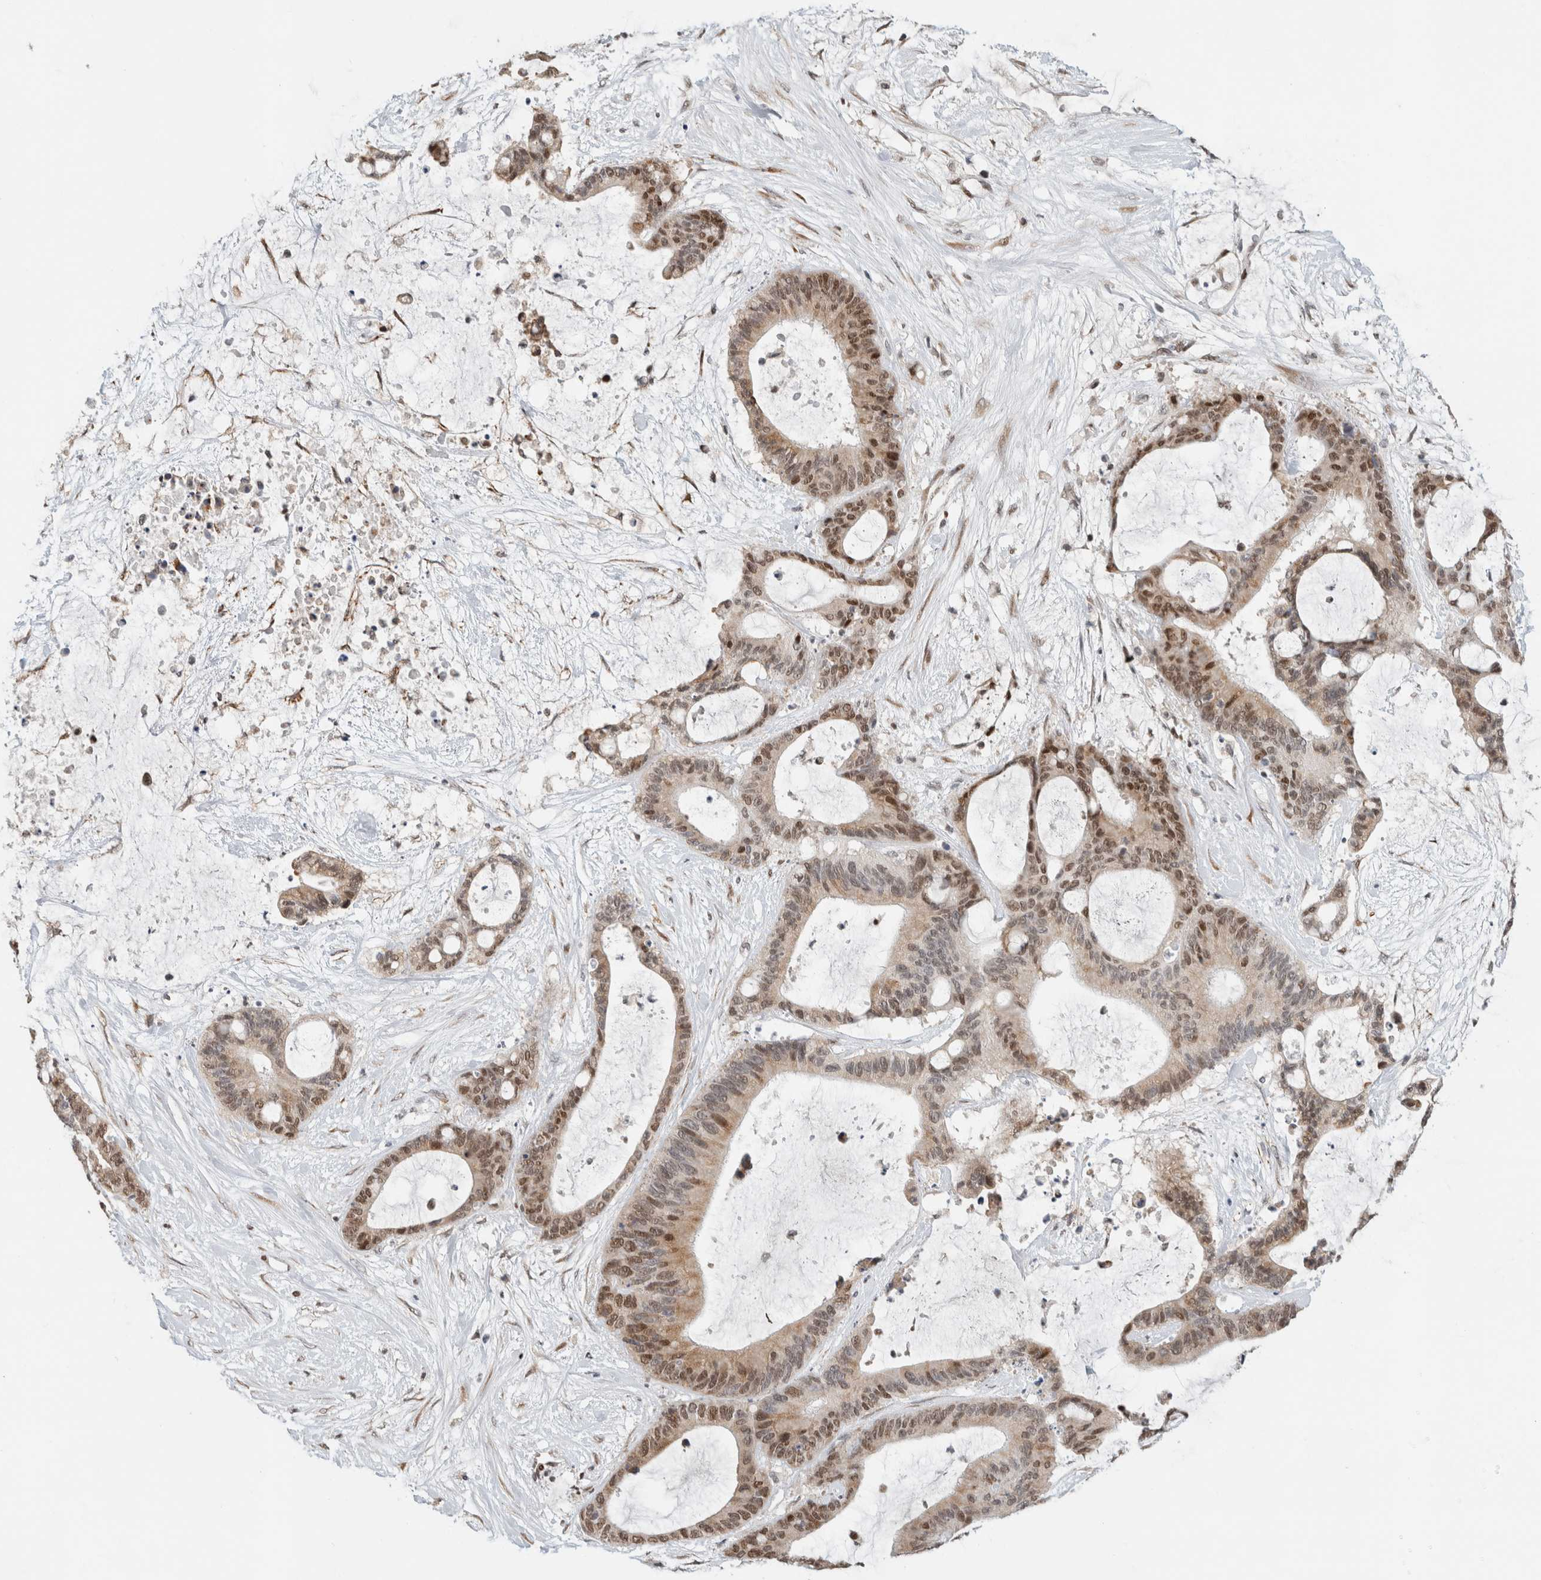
{"staining": {"intensity": "moderate", "quantity": ">75%", "location": "cytoplasmic/membranous,nuclear"}, "tissue": "liver cancer", "cell_type": "Tumor cells", "image_type": "cancer", "snomed": [{"axis": "morphology", "description": "Cholangiocarcinoma"}, {"axis": "topography", "description": "Liver"}], "caption": "Liver cancer stained for a protein (brown) exhibits moderate cytoplasmic/membranous and nuclear positive expression in about >75% of tumor cells.", "gene": "HNRNPR", "patient": {"sex": "female", "age": 73}}